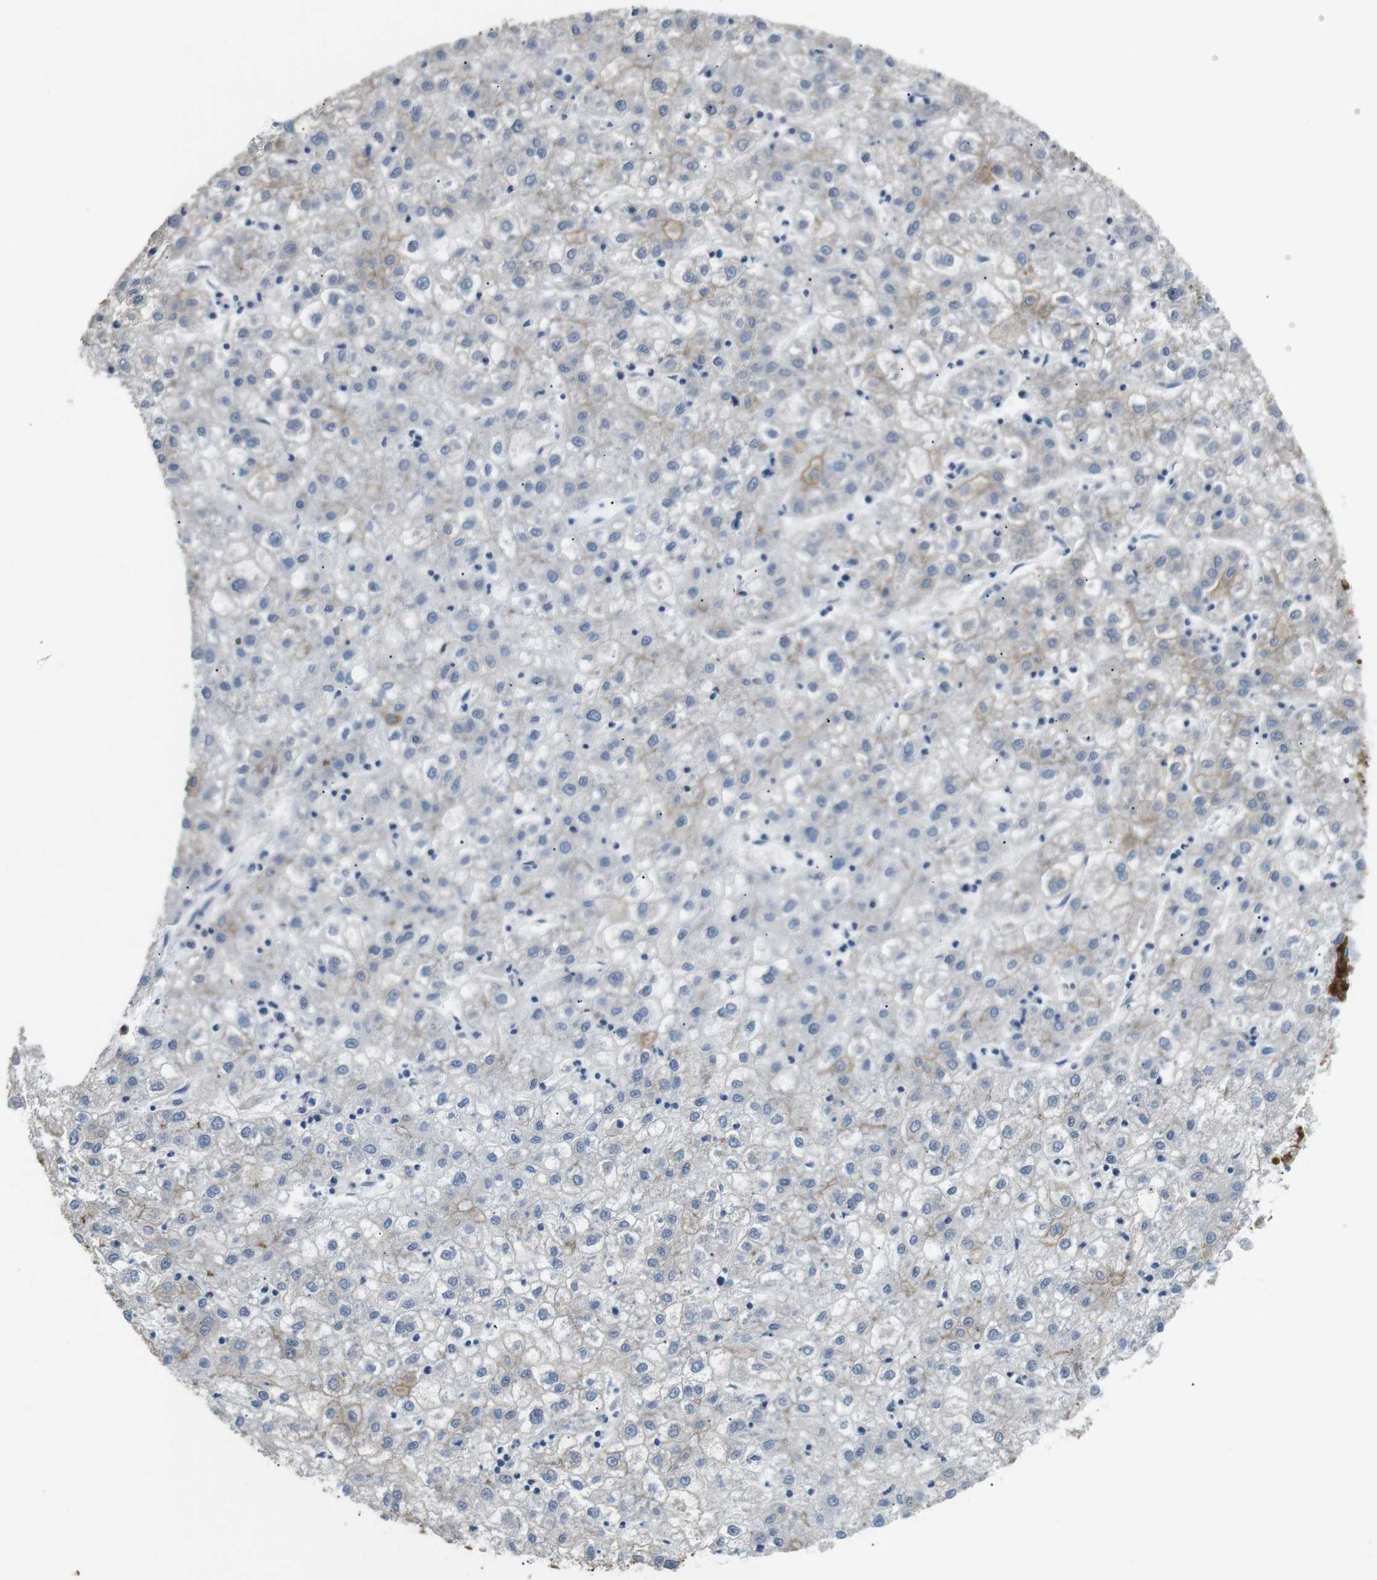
{"staining": {"intensity": "negative", "quantity": "none", "location": "none"}, "tissue": "liver cancer", "cell_type": "Tumor cells", "image_type": "cancer", "snomed": [{"axis": "morphology", "description": "Carcinoma, Hepatocellular, NOS"}, {"axis": "topography", "description": "Liver"}], "caption": "Histopathology image shows no protein staining in tumor cells of liver hepatocellular carcinoma tissue.", "gene": "UNC5CL", "patient": {"sex": "male", "age": 72}}